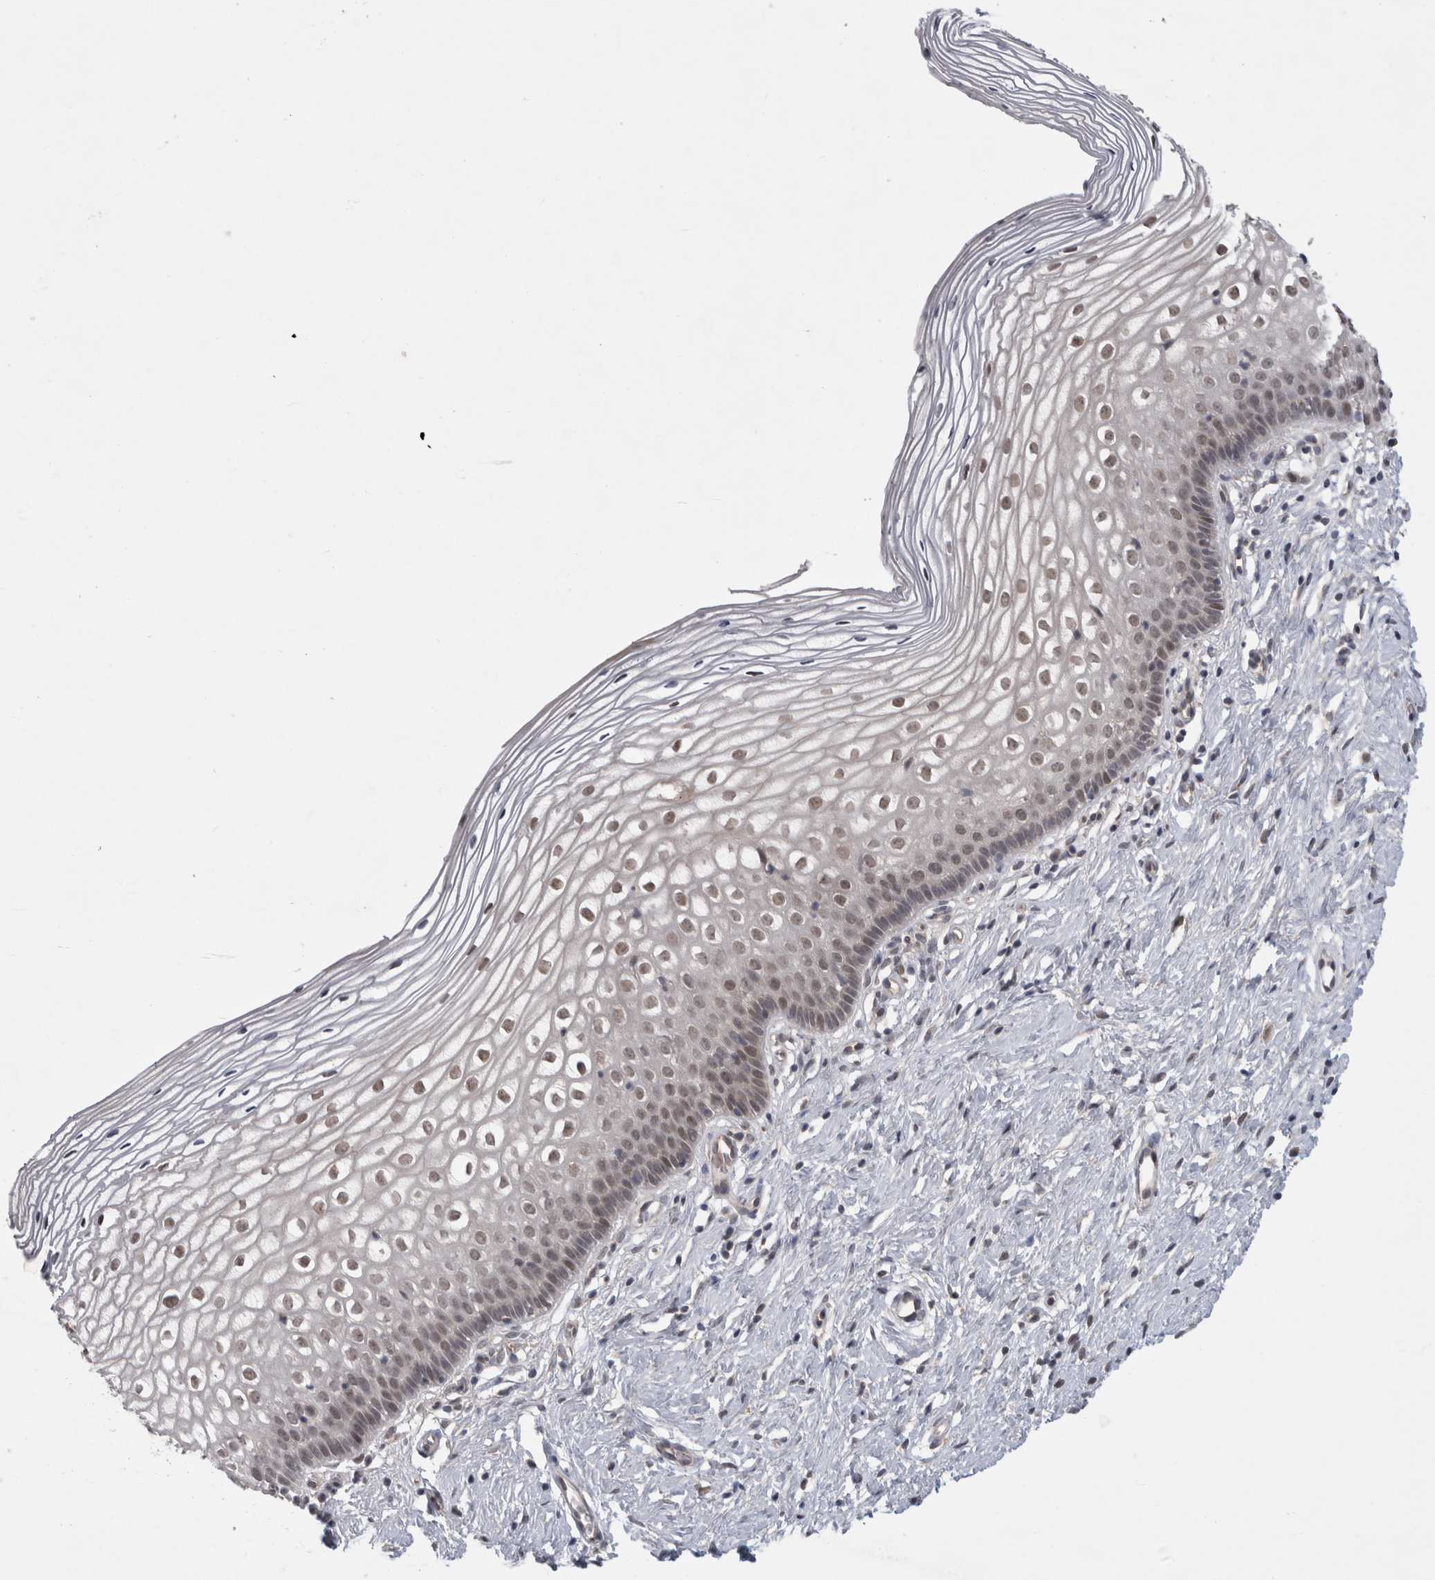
{"staining": {"intensity": "moderate", "quantity": ">75%", "location": "cytoplasmic/membranous"}, "tissue": "cervix", "cell_type": "Glandular cells", "image_type": "normal", "snomed": [{"axis": "morphology", "description": "Normal tissue, NOS"}, {"axis": "topography", "description": "Cervix"}], "caption": "This histopathology image demonstrates IHC staining of unremarkable cervix, with medium moderate cytoplasmic/membranous positivity in approximately >75% of glandular cells.", "gene": "MTBP", "patient": {"sex": "female", "age": 27}}